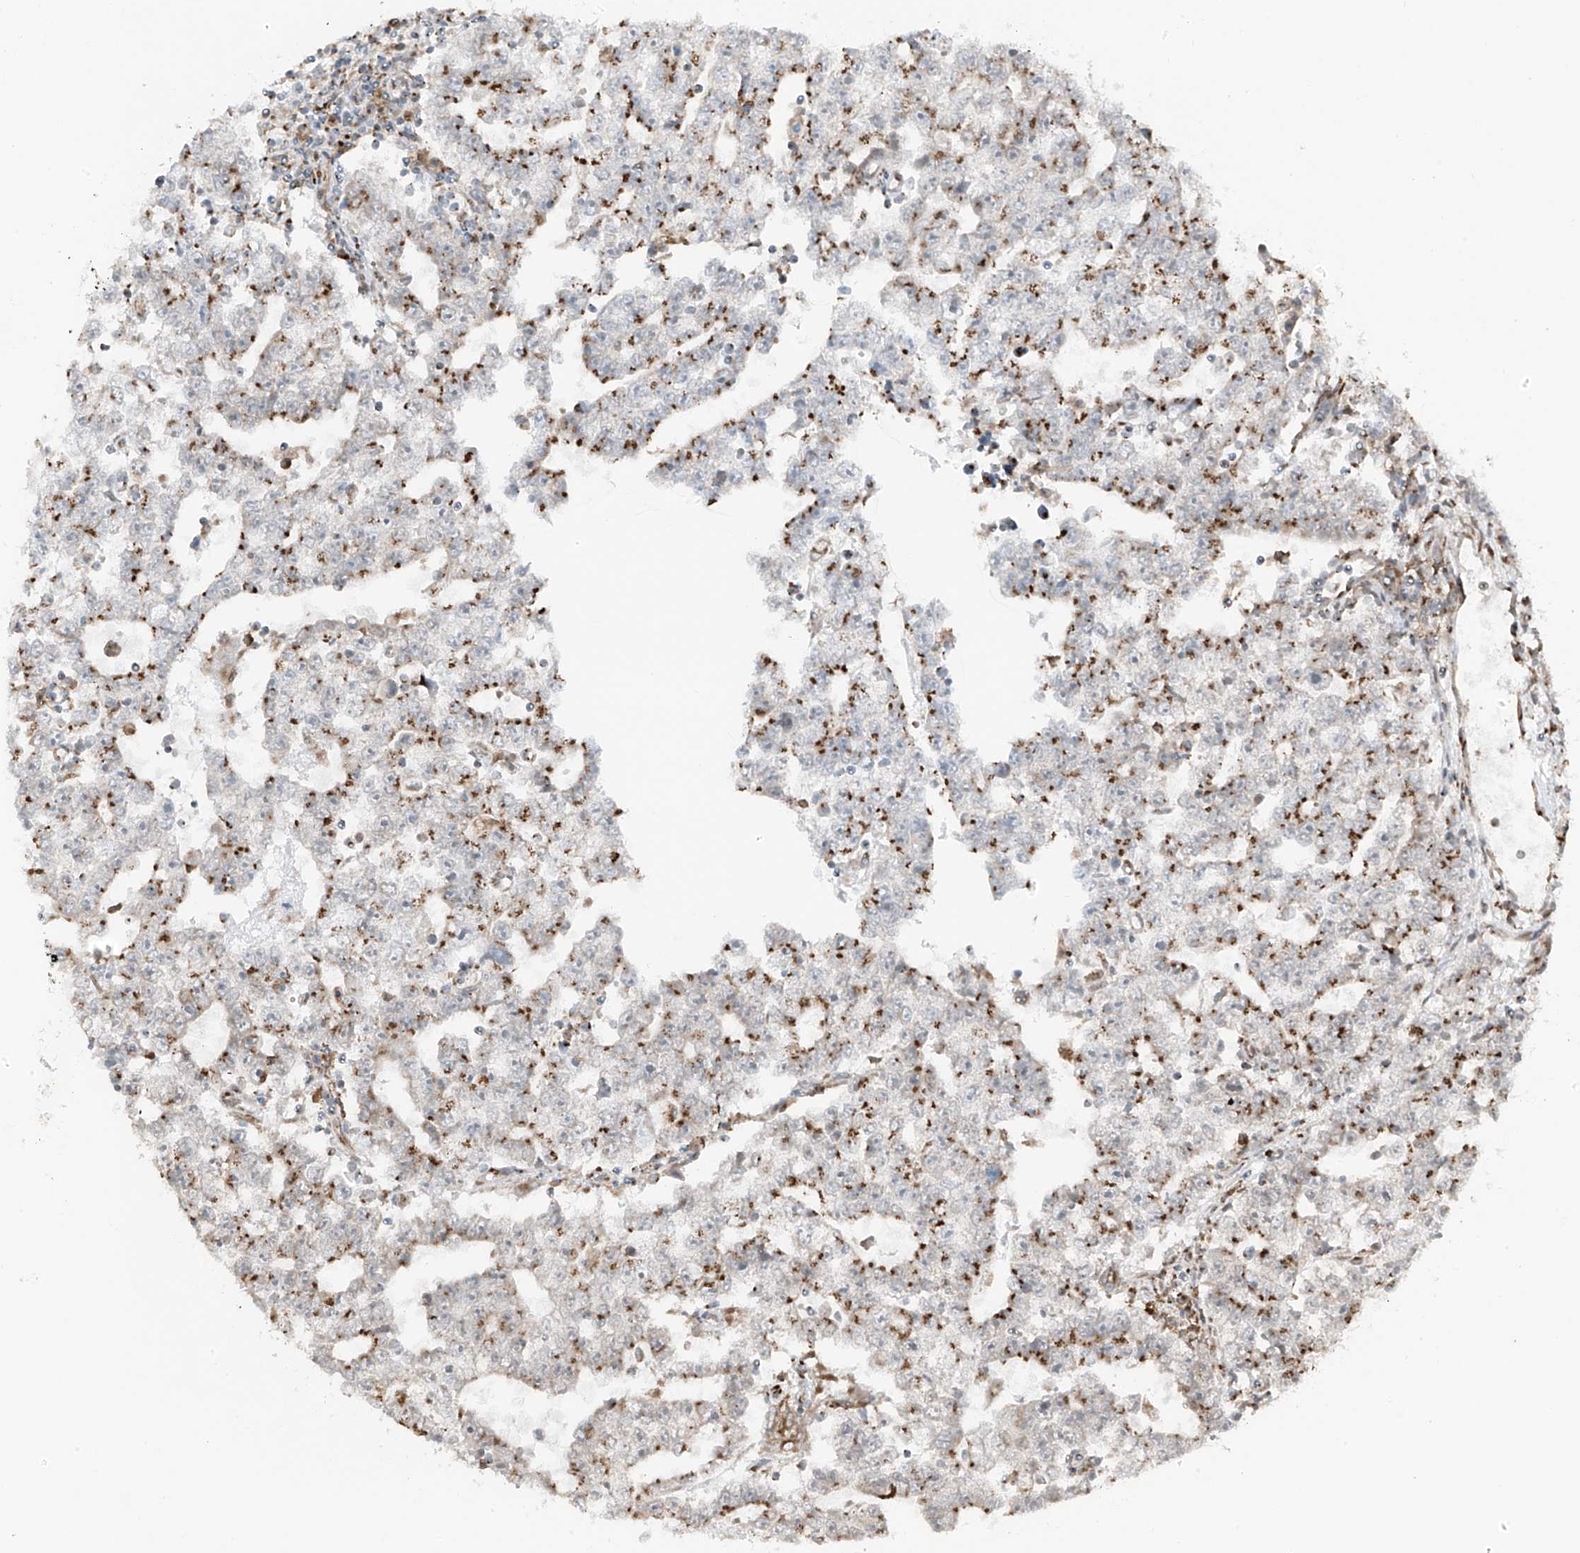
{"staining": {"intensity": "moderate", "quantity": ">75%", "location": "cytoplasmic/membranous"}, "tissue": "testis cancer", "cell_type": "Tumor cells", "image_type": "cancer", "snomed": [{"axis": "morphology", "description": "Carcinoma, Embryonal, NOS"}, {"axis": "topography", "description": "Testis"}], "caption": "Immunohistochemical staining of human embryonal carcinoma (testis) reveals moderate cytoplasmic/membranous protein staining in approximately >75% of tumor cells. Nuclei are stained in blue.", "gene": "ERLEC1", "patient": {"sex": "male", "age": 25}}